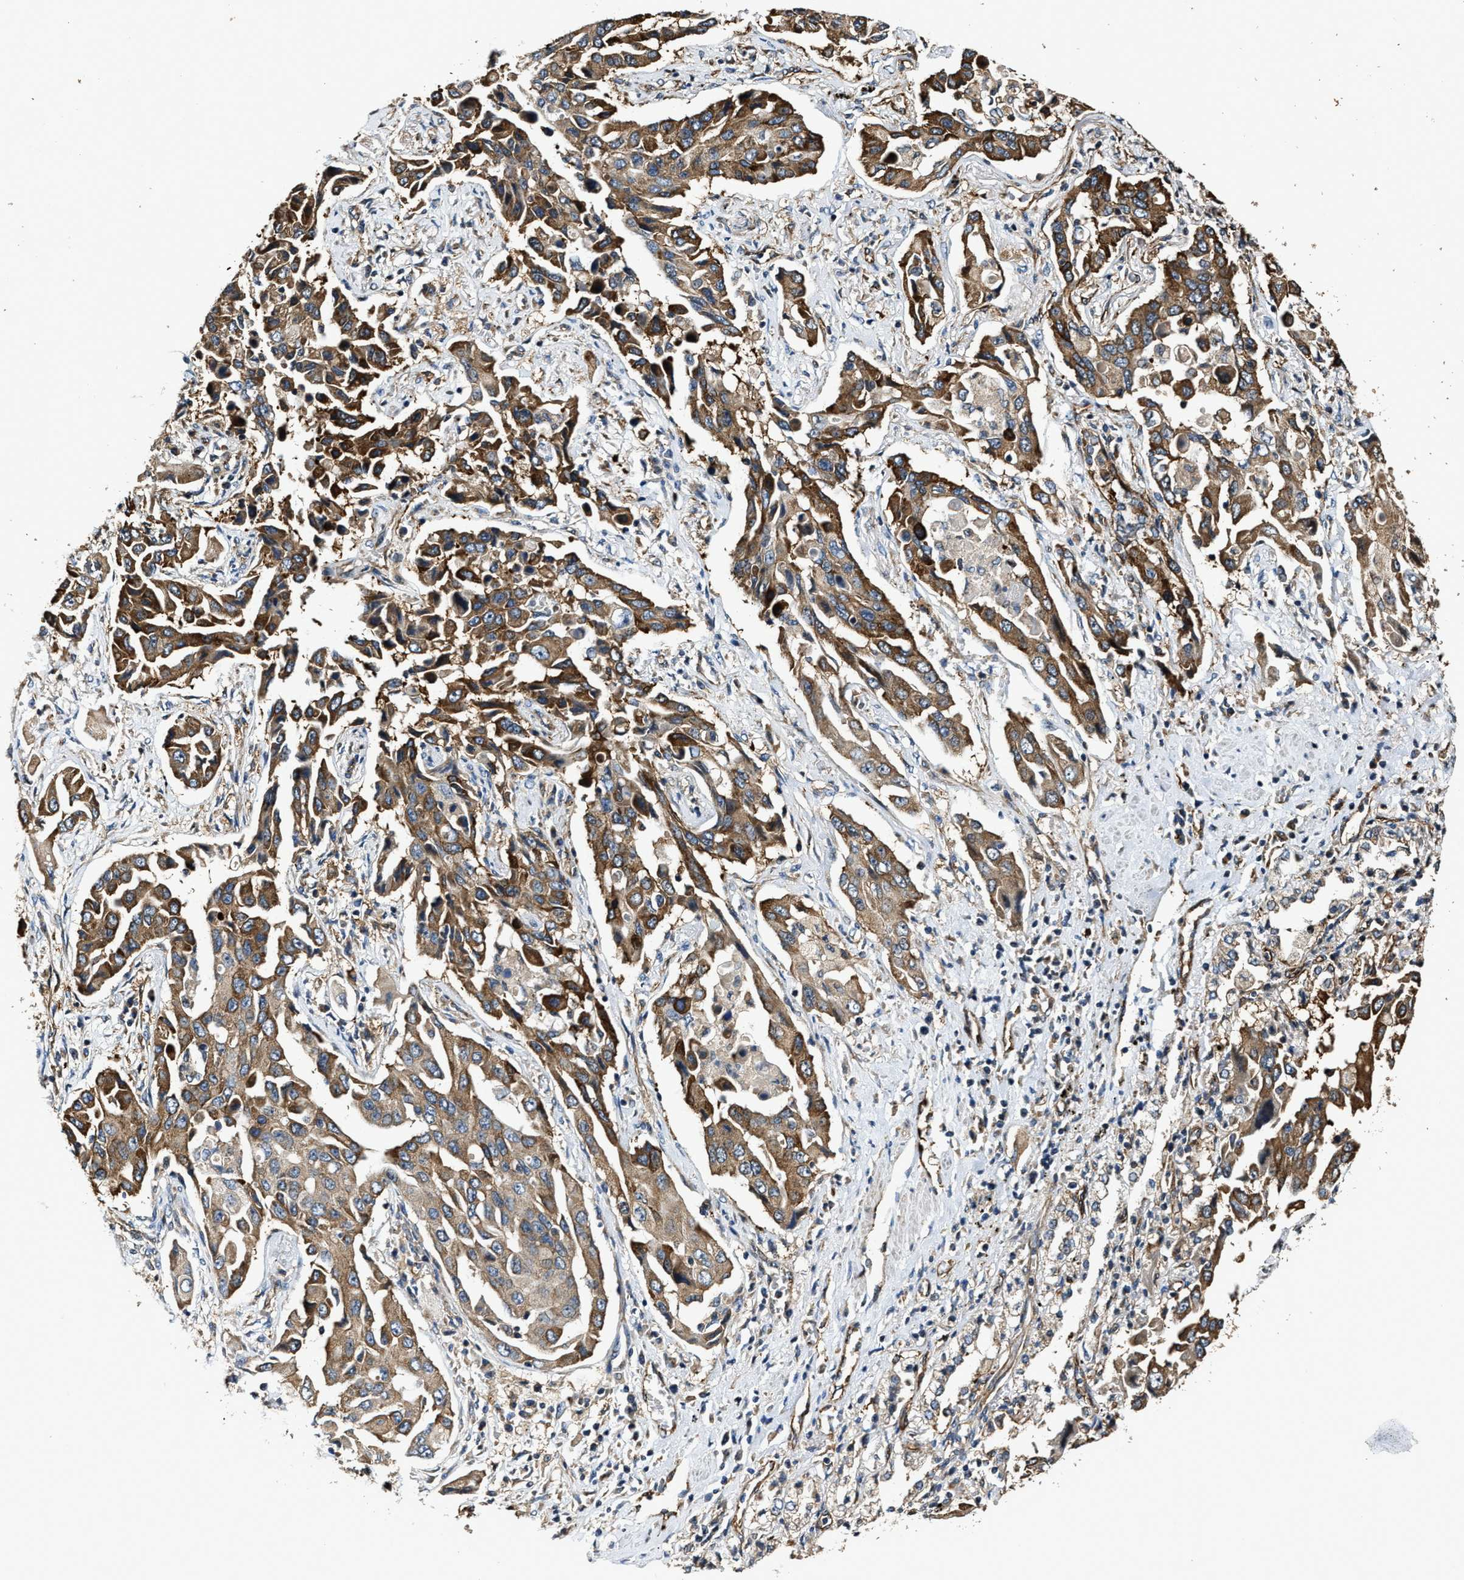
{"staining": {"intensity": "moderate", "quantity": ">75%", "location": "cytoplasmic/membranous"}, "tissue": "lung cancer", "cell_type": "Tumor cells", "image_type": "cancer", "snomed": [{"axis": "morphology", "description": "Adenocarcinoma, NOS"}, {"axis": "topography", "description": "Lung"}], "caption": "A brown stain highlights moderate cytoplasmic/membranous positivity of a protein in human lung cancer (adenocarcinoma) tumor cells.", "gene": "GFRA3", "patient": {"sex": "female", "age": 65}}